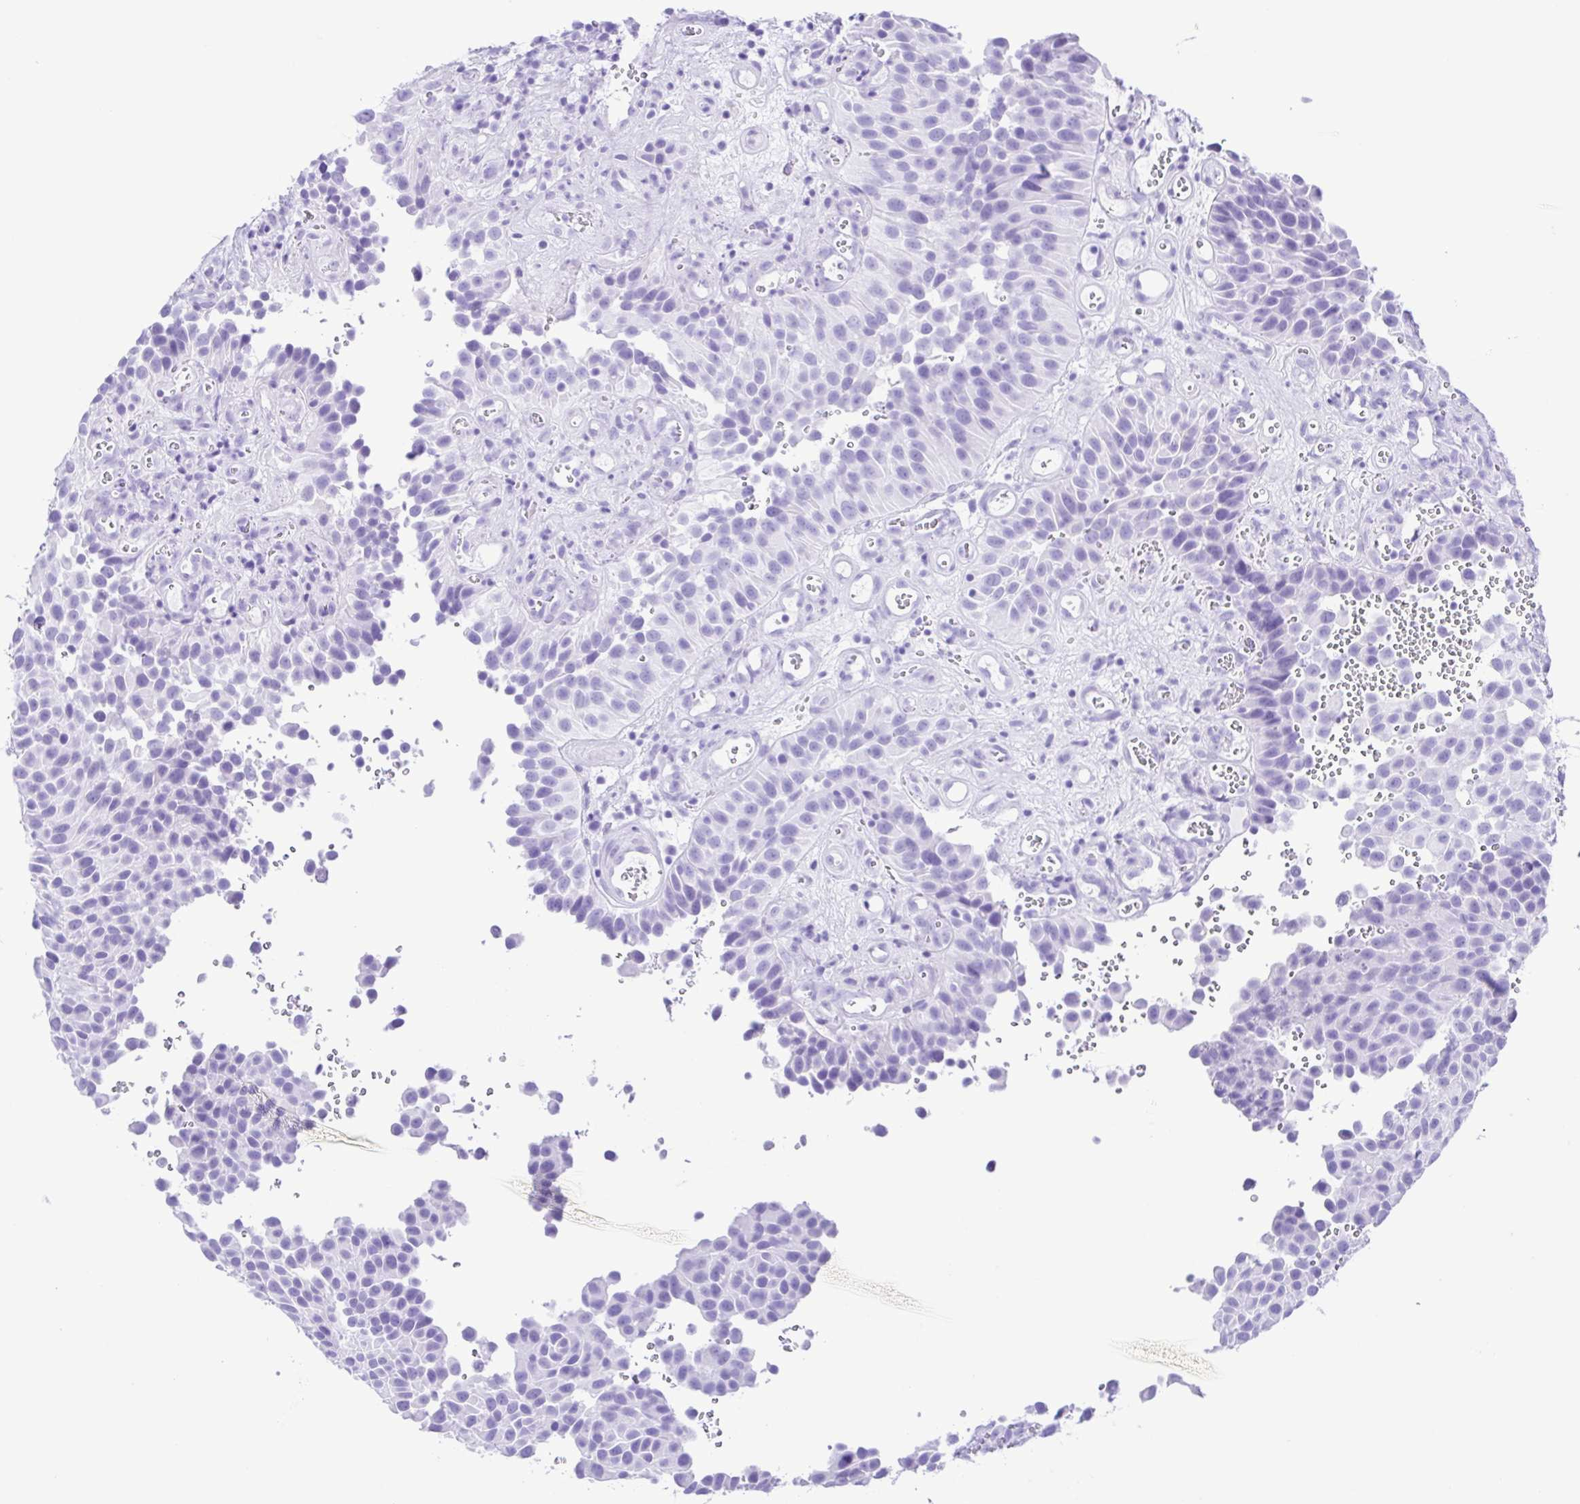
{"staining": {"intensity": "negative", "quantity": "none", "location": "none"}, "tissue": "urothelial cancer", "cell_type": "Tumor cells", "image_type": "cancer", "snomed": [{"axis": "morphology", "description": "Urothelial carcinoma, Low grade"}, {"axis": "topography", "description": "Urinary bladder"}], "caption": "Human urothelial cancer stained for a protein using immunohistochemistry exhibits no positivity in tumor cells.", "gene": "ERP27", "patient": {"sex": "male", "age": 76}}